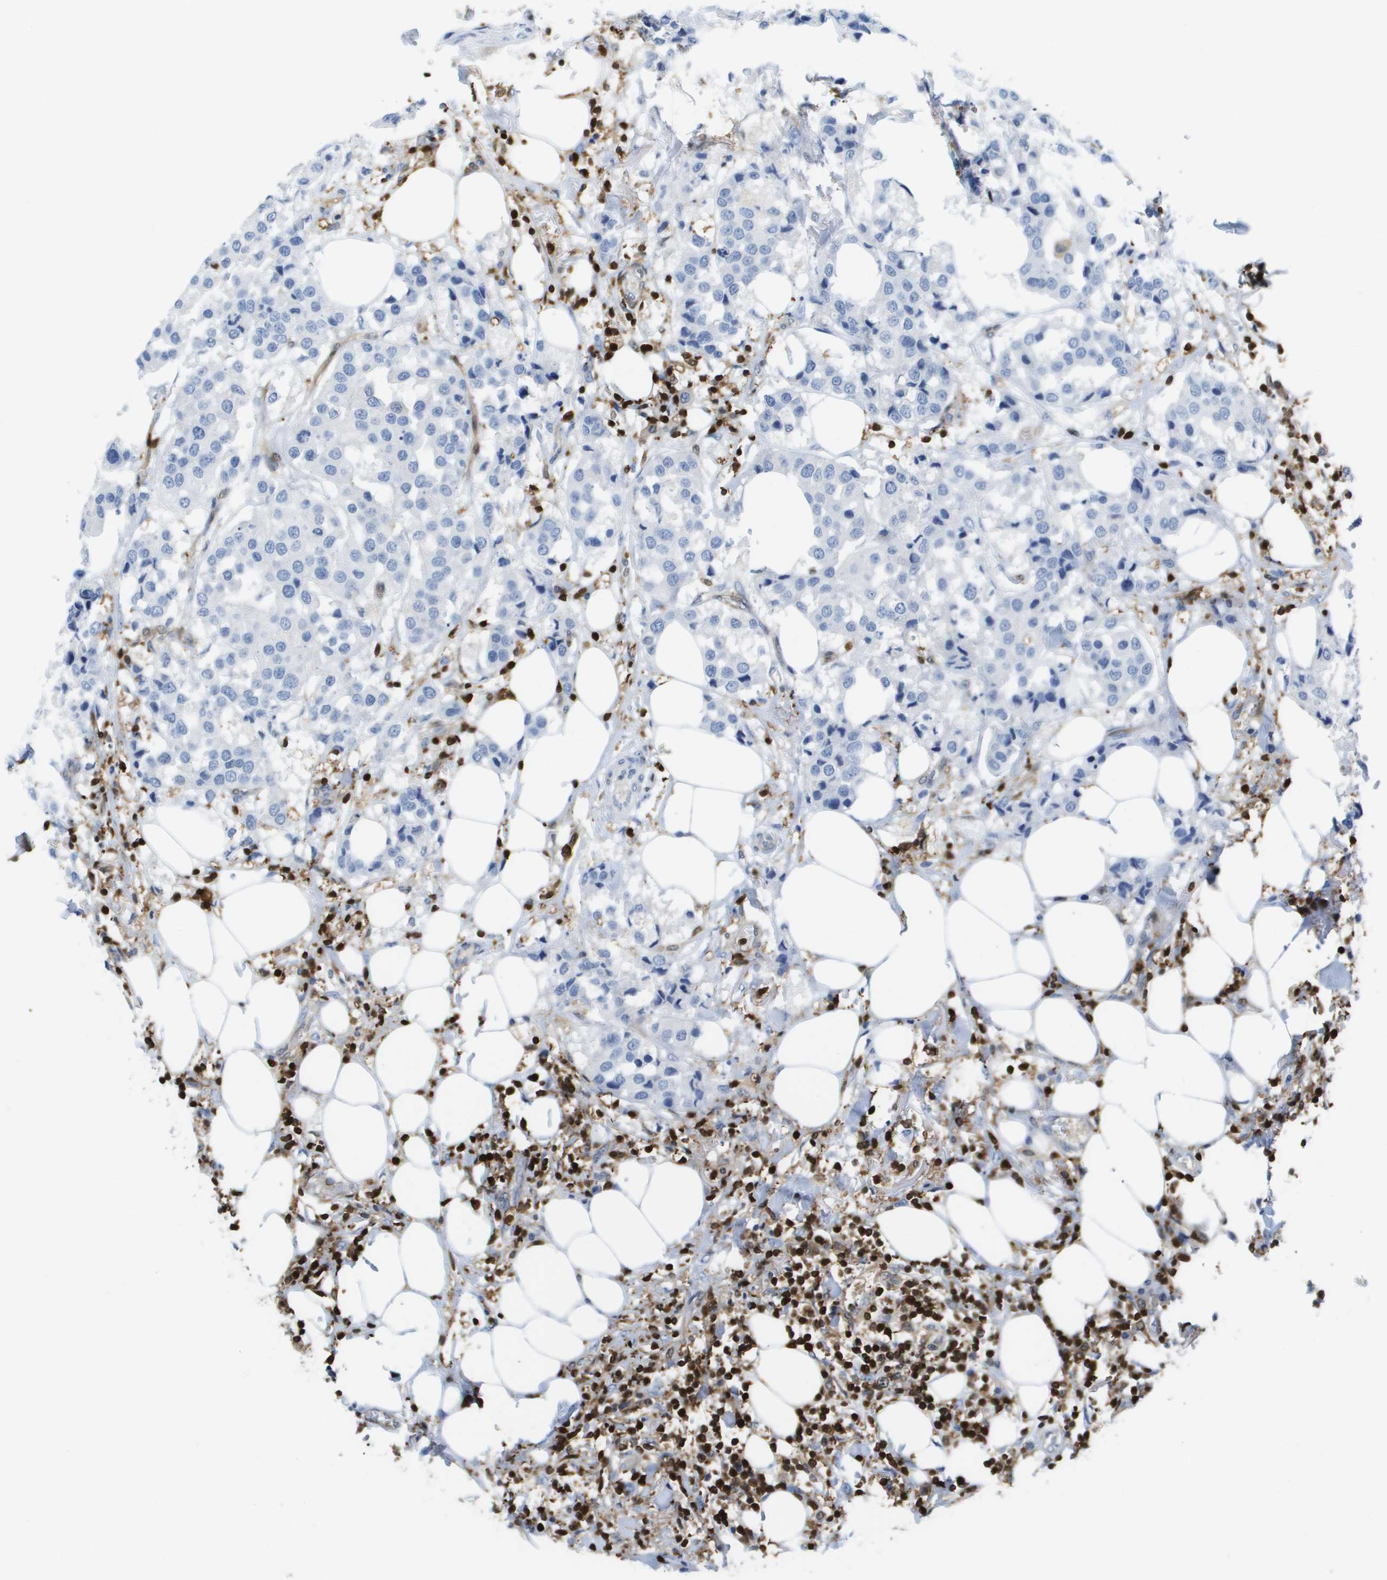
{"staining": {"intensity": "negative", "quantity": "none", "location": "none"}, "tissue": "breast cancer", "cell_type": "Tumor cells", "image_type": "cancer", "snomed": [{"axis": "morphology", "description": "Duct carcinoma"}, {"axis": "topography", "description": "Breast"}], "caption": "The image shows no significant positivity in tumor cells of invasive ductal carcinoma (breast).", "gene": "DOCK5", "patient": {"sex": "female", "age": 80}}